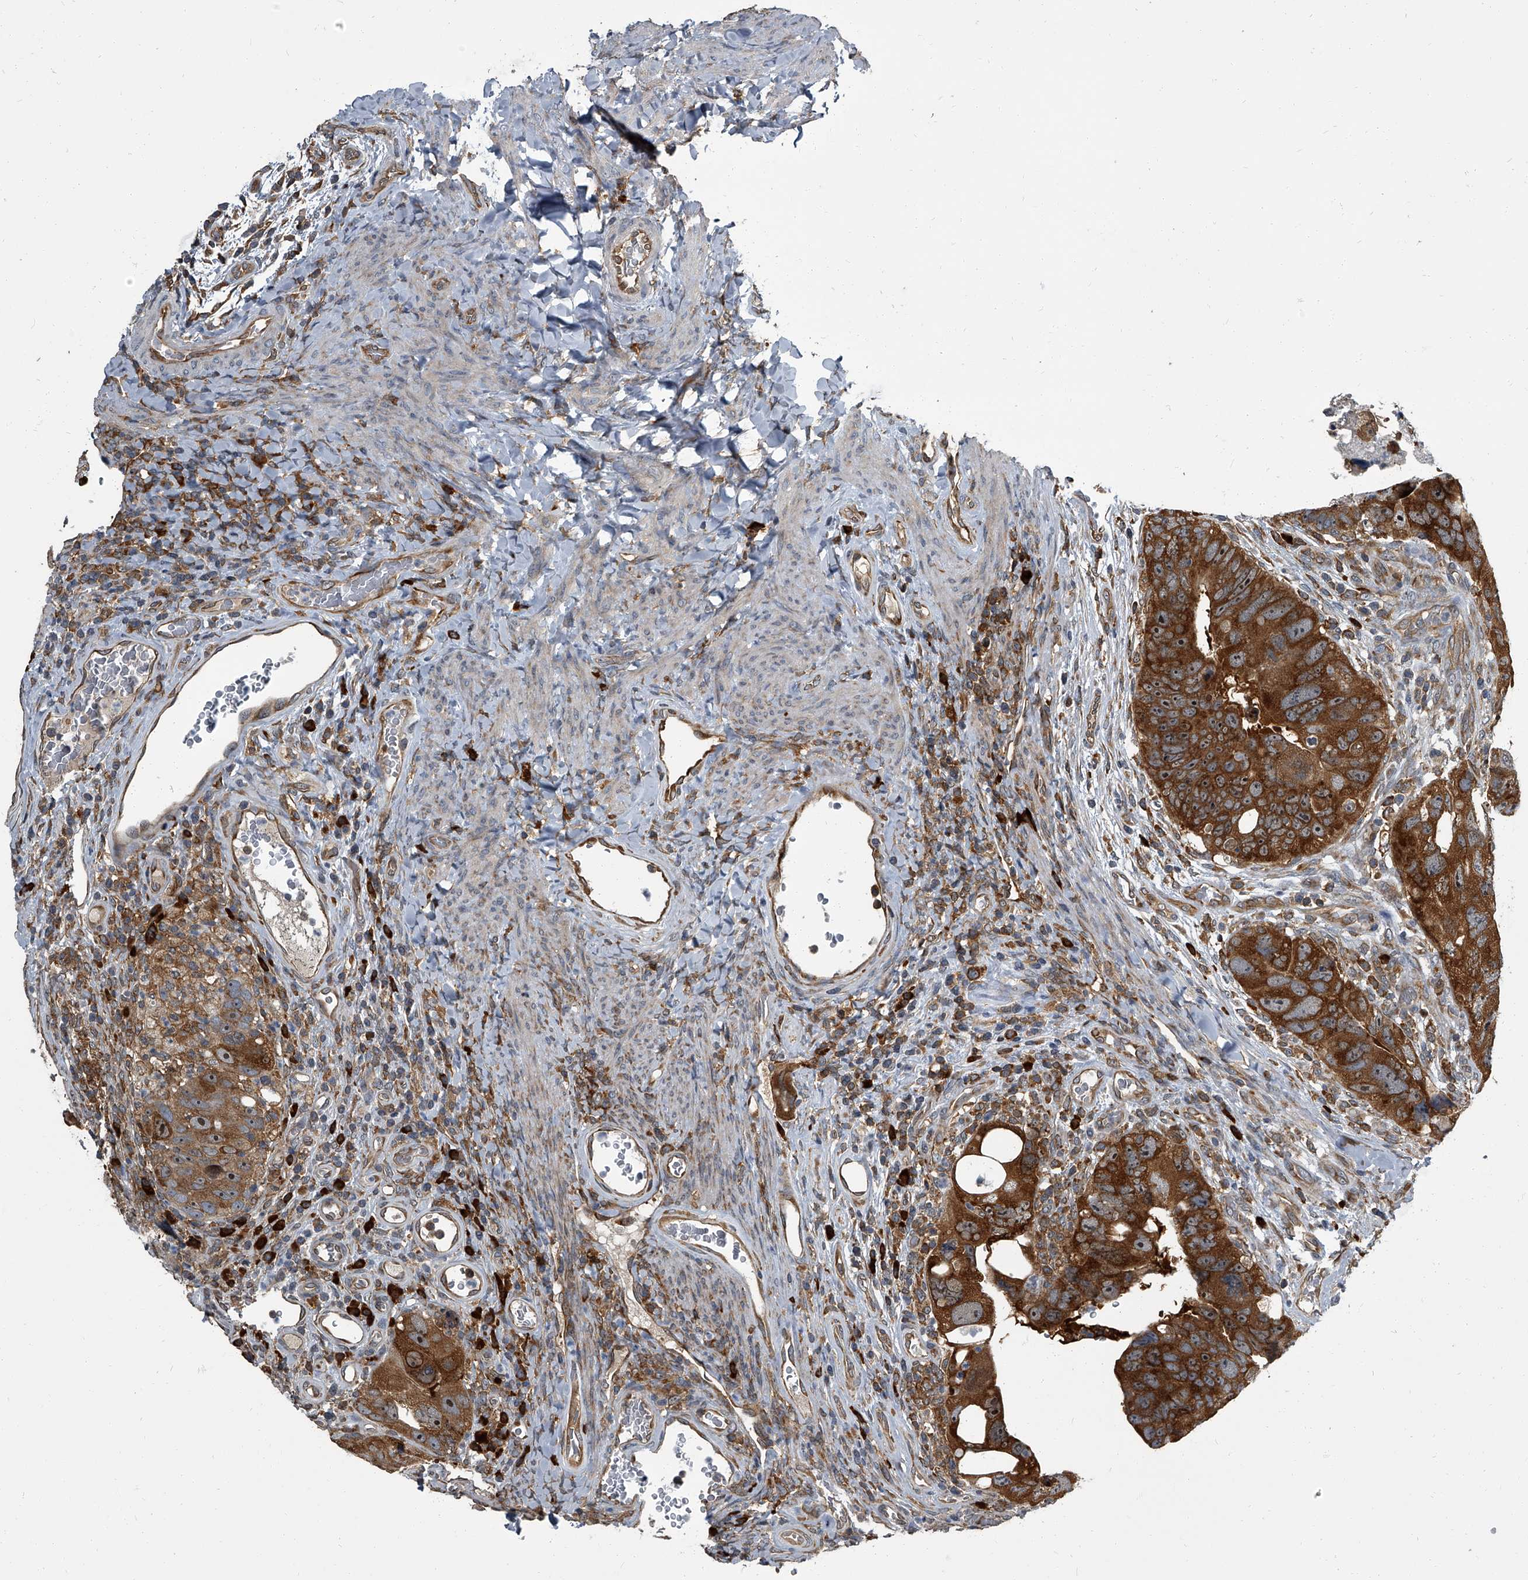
{"staining": {"intensity": "strong", "quantity": ">75%", "location": "cytoplasmic/membranous"}, "tissue": "colorectal cancer", "cell_type": "Tumor cells", "image_type": "cancer", "snomed": [{"axis": "morphology", "description": "Adenocarcinoma, NOS"}, {"axis": "topography", "description": "Rectum"}], "caption": "This image displays colorectal adenocarcinoma stained with IHC to label a protein in brown. The cytoplasmic/membranous of tumor cells show strong positivity for the protein. Nuclei are counter-stained blue.", "gene": "CDV3", "patient": {"sex": "male", "age": 59}}